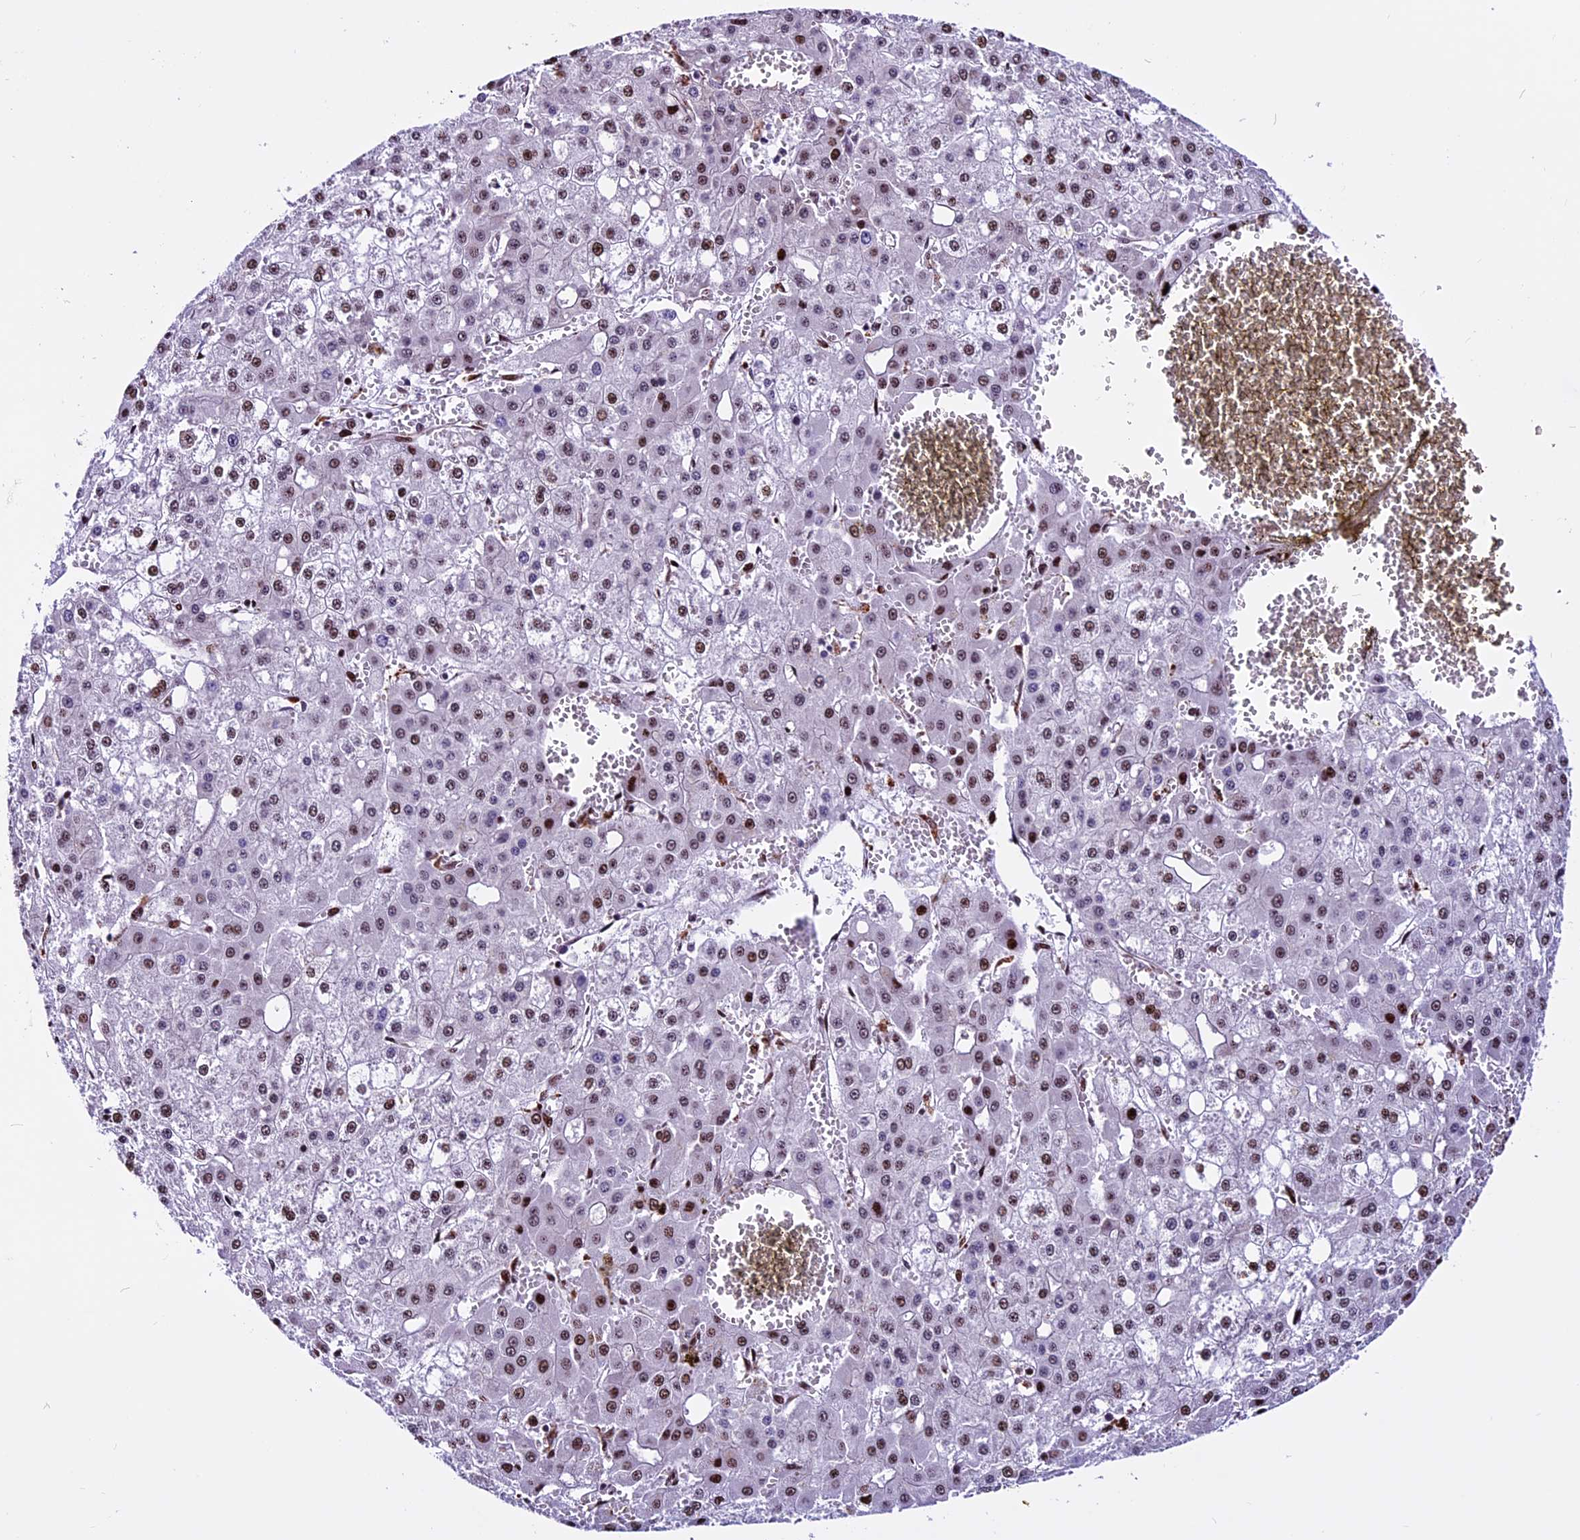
{"staining": {"intensity": "moderate", "quantity": ">75%", "location": "nuclear"}, "tissue": "liver cancer", "cell_type": "Tumor cells", "image_type": "cancer", "snomed": [{"axis": "morphology", "description": "Carcinoma, Hepatocellular, NOS"}, {"axis": "topography", "description": "Liver"}], "caption": "Protein staining of liver cancer tissue displays moderate nuclear expression in about >75% of tumor cells.", "gene": "RINL", "patient": {"sex": "male", "age": 47}}